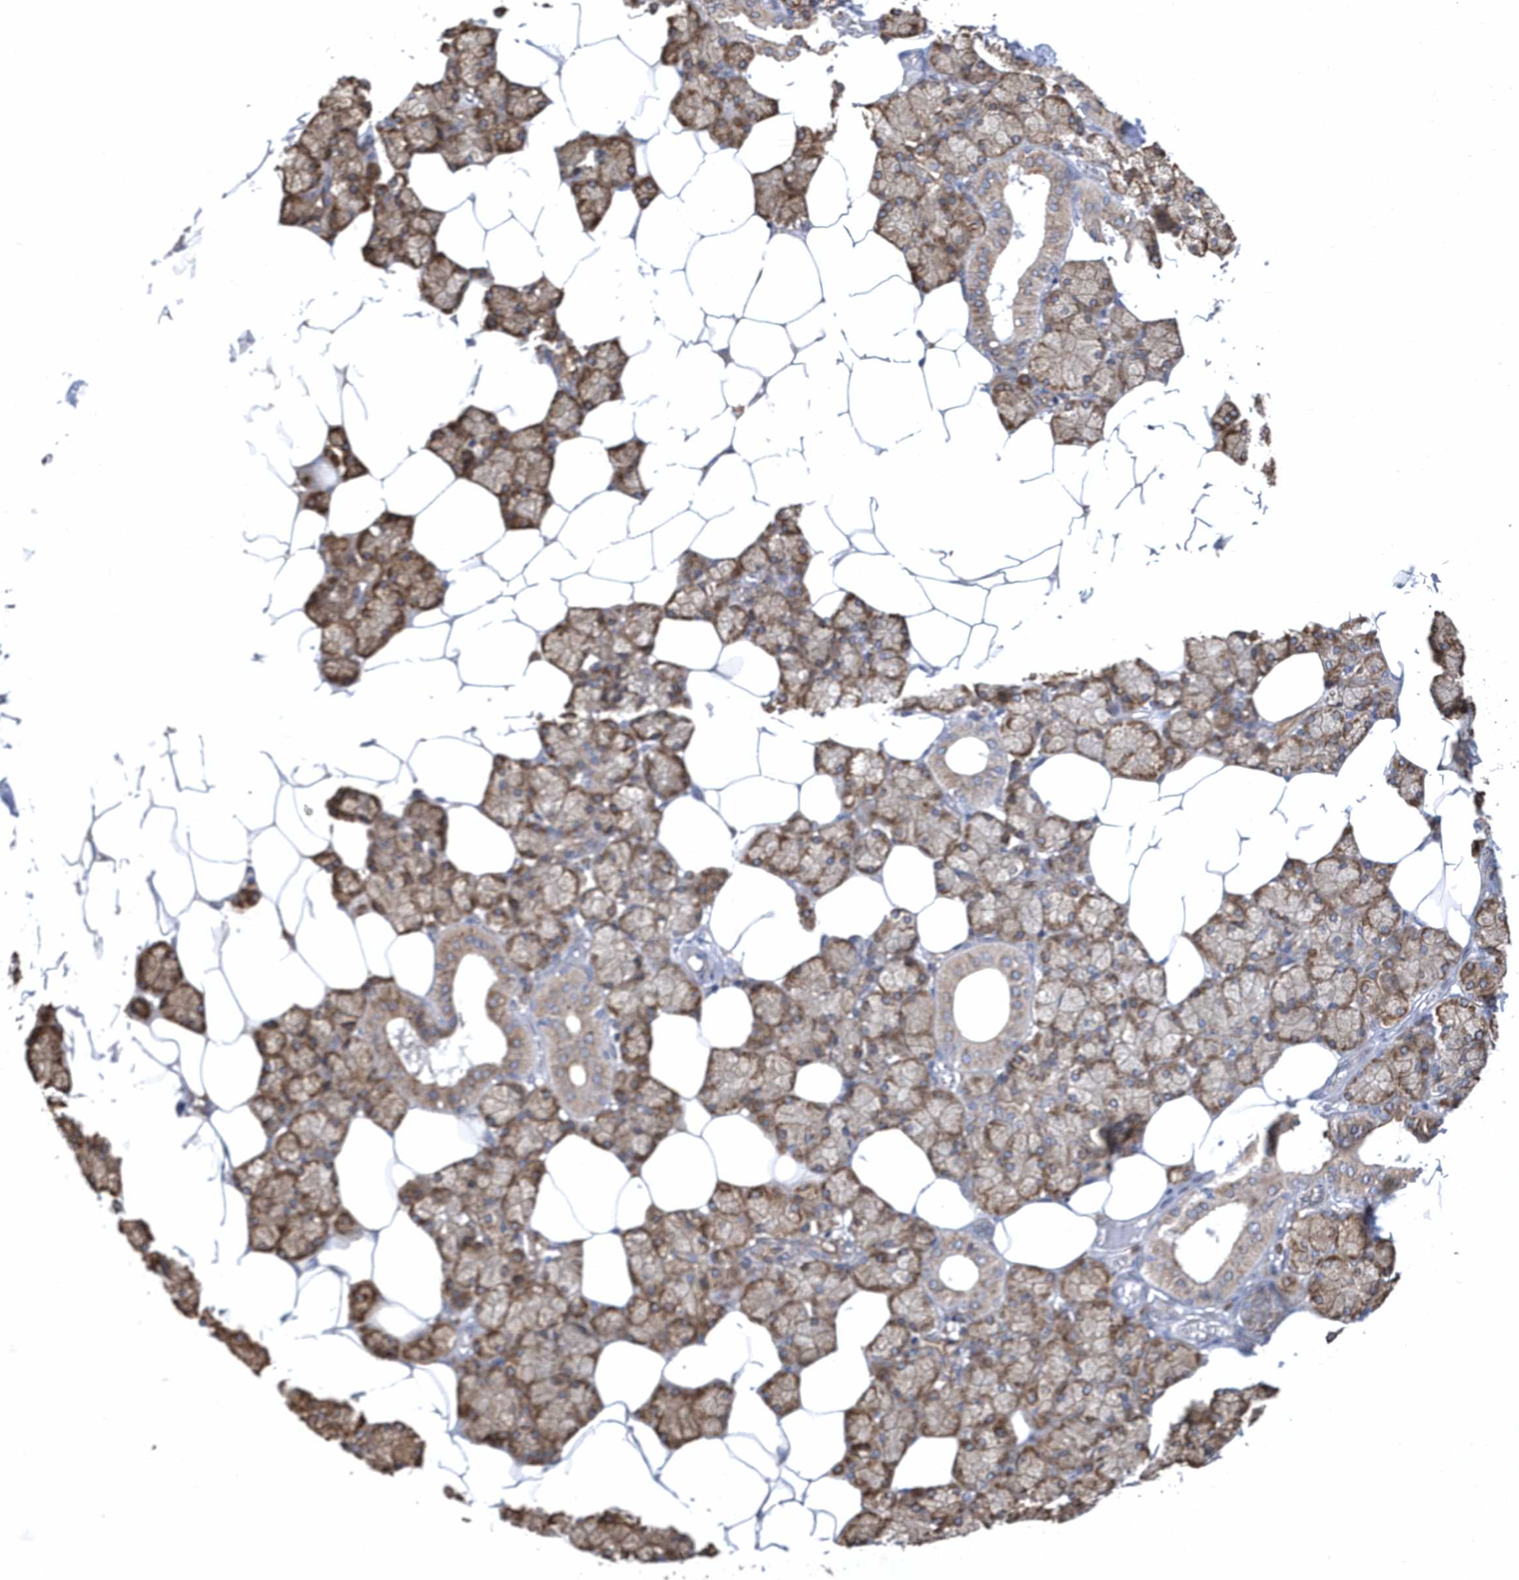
{"staining": {"intensity": "moderate", "quantity": ">75%", "location": "cytoplasmic/membranous"}, "tissue": "salivary gland", "cell_type": "Glandular cells", "image_type": "normal", "snomed": [{"axis": "morphology", "description": "Normal tissue, NOS"}, {"axis": "topography", "description": "Salivary gland"}], "caption": "This photomicrograph demonstrates immunohistochemistry (IHC) staining of unremarkable human salivary gland, with medium moderate cytoplasmic/membranous expression in approximately >75% of glandular cells.", "gene": "VAMP7", "patient": {"sex": "male", "age": 62}}